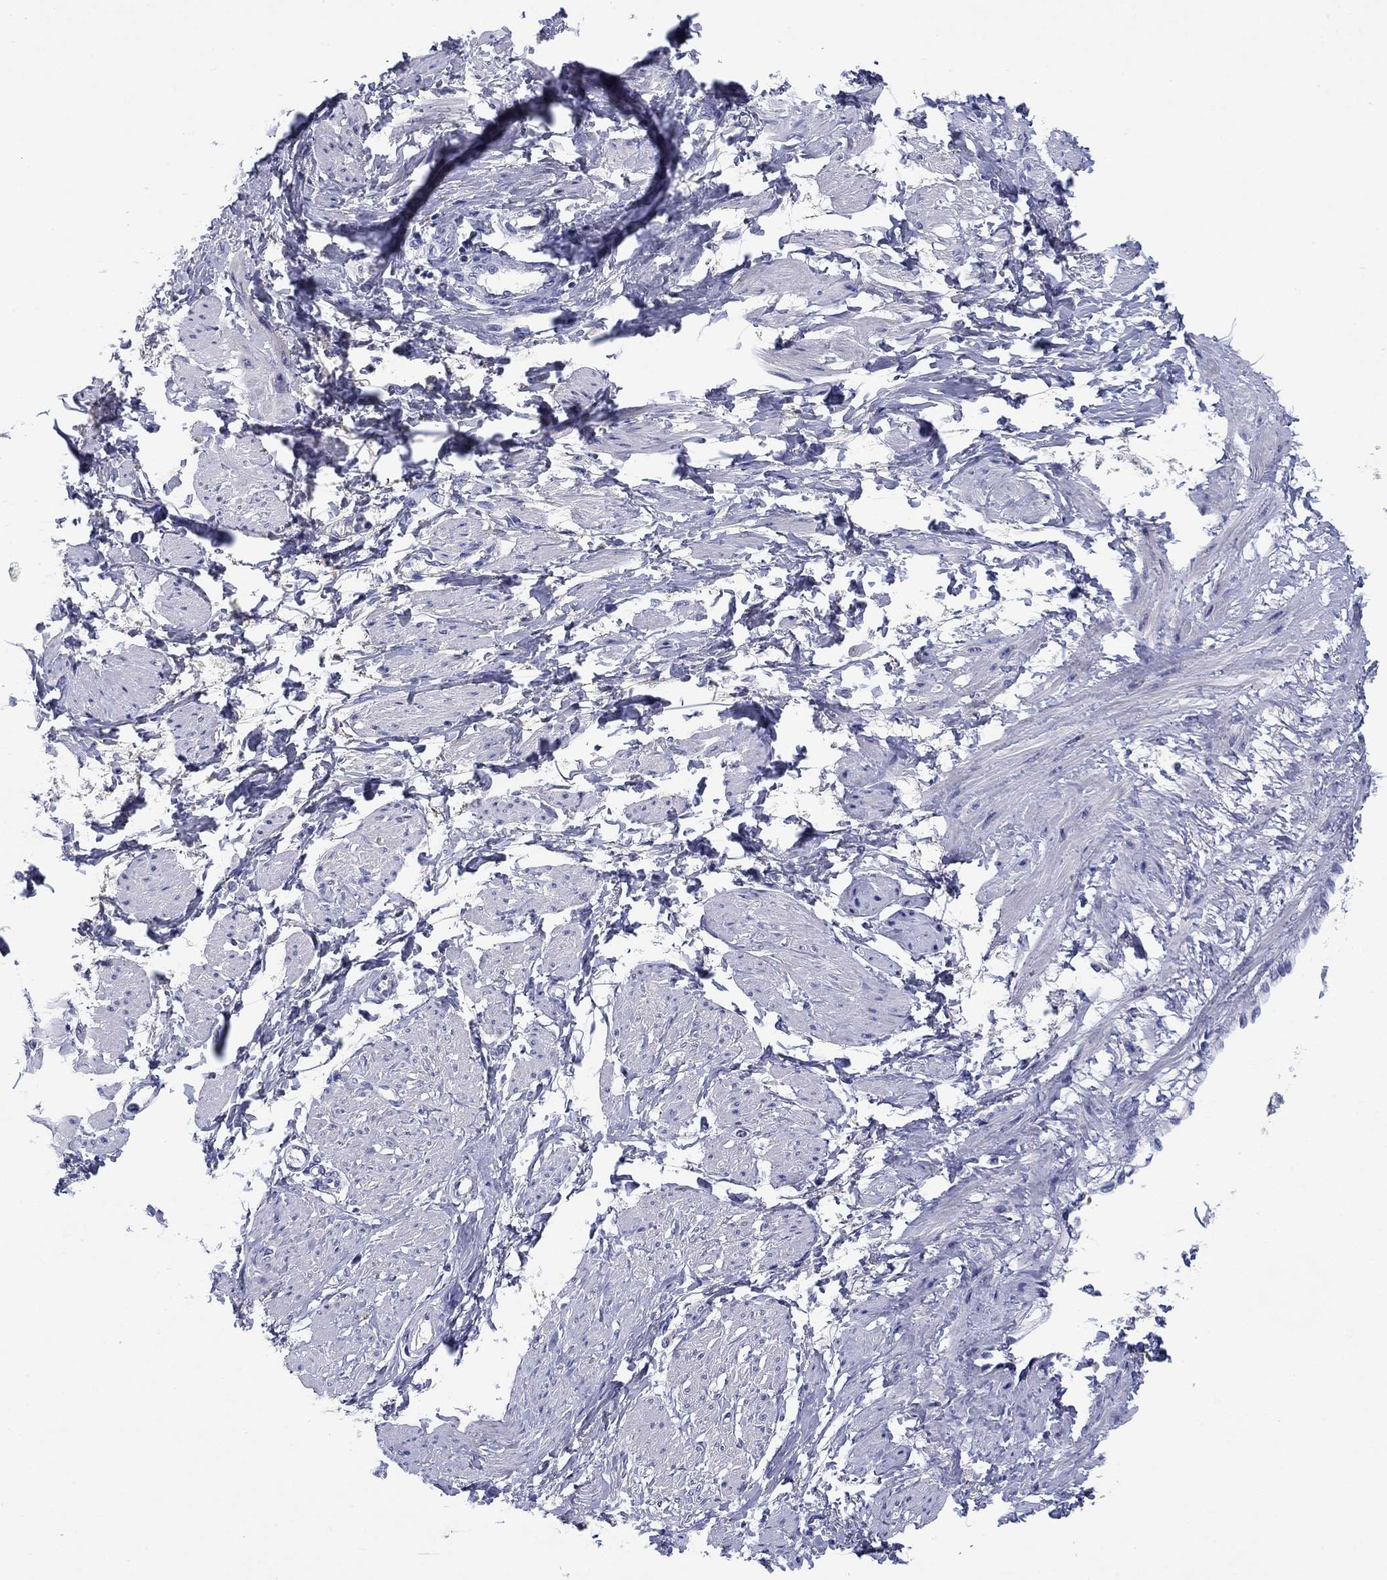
{"staining": {"intensity": "negative", "quantity": "none", "location": "none"}, "tissue": "smooth muscle", "cell_type": "Smooth muscle cells", "image_type": "normal", "snomed": [{"axis": "morphology", "description": "Normal tissue, NOS"}, {"axis": "topography", "description": "Smooth muscle"}, {"axis": "topography", "description": "Uterus"}], "caption": "This is a photomicrograph of immunohistochemistry staining of unremarkable smooth muscle, which shows no expression in smooth muscle cells.", "gene": "HDC", "patient": {"sex": "female", "age": 39}}